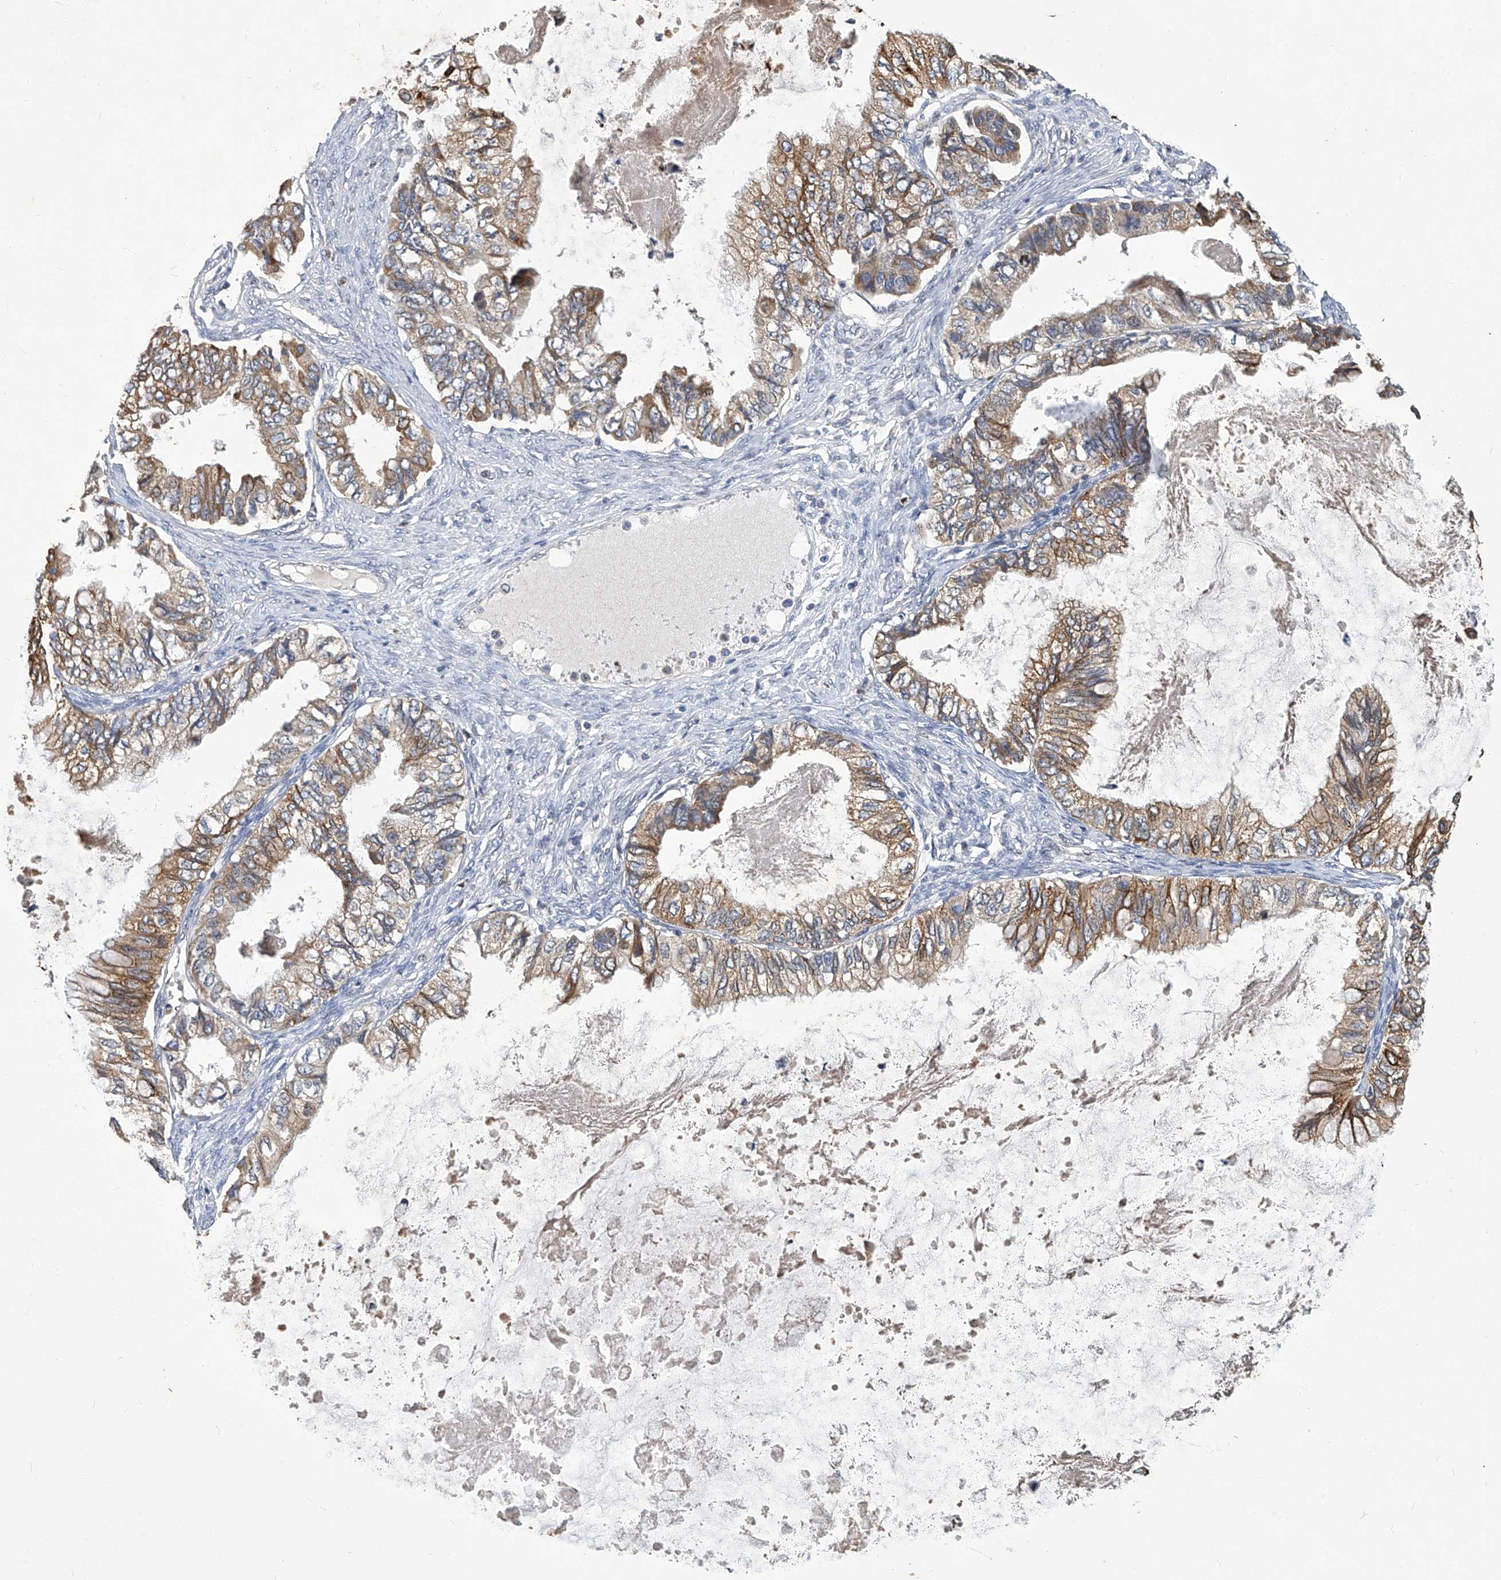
{"staining": {"intensity": "moderate", "quantity": ">75%", "location": "cytoplasmic/membranous"}, "tissue": "ovarian cancer", "cell_type": "Tumor cells", "image_type": "cancer", "snomed": [{"axis": "morphology", "description": "Cystadenocarcinoma, mucinous, NOS"}, {"axis": "topography", "description": "Ovary"}], "caption": "Immunohistochemical staining of ovarian cancer reveals moderate cytoplasmic/membranous protein expression in about >75% of tumor cells.", "gene": "TGFBR1", "patient": {"sex": "female", "age": 80}}